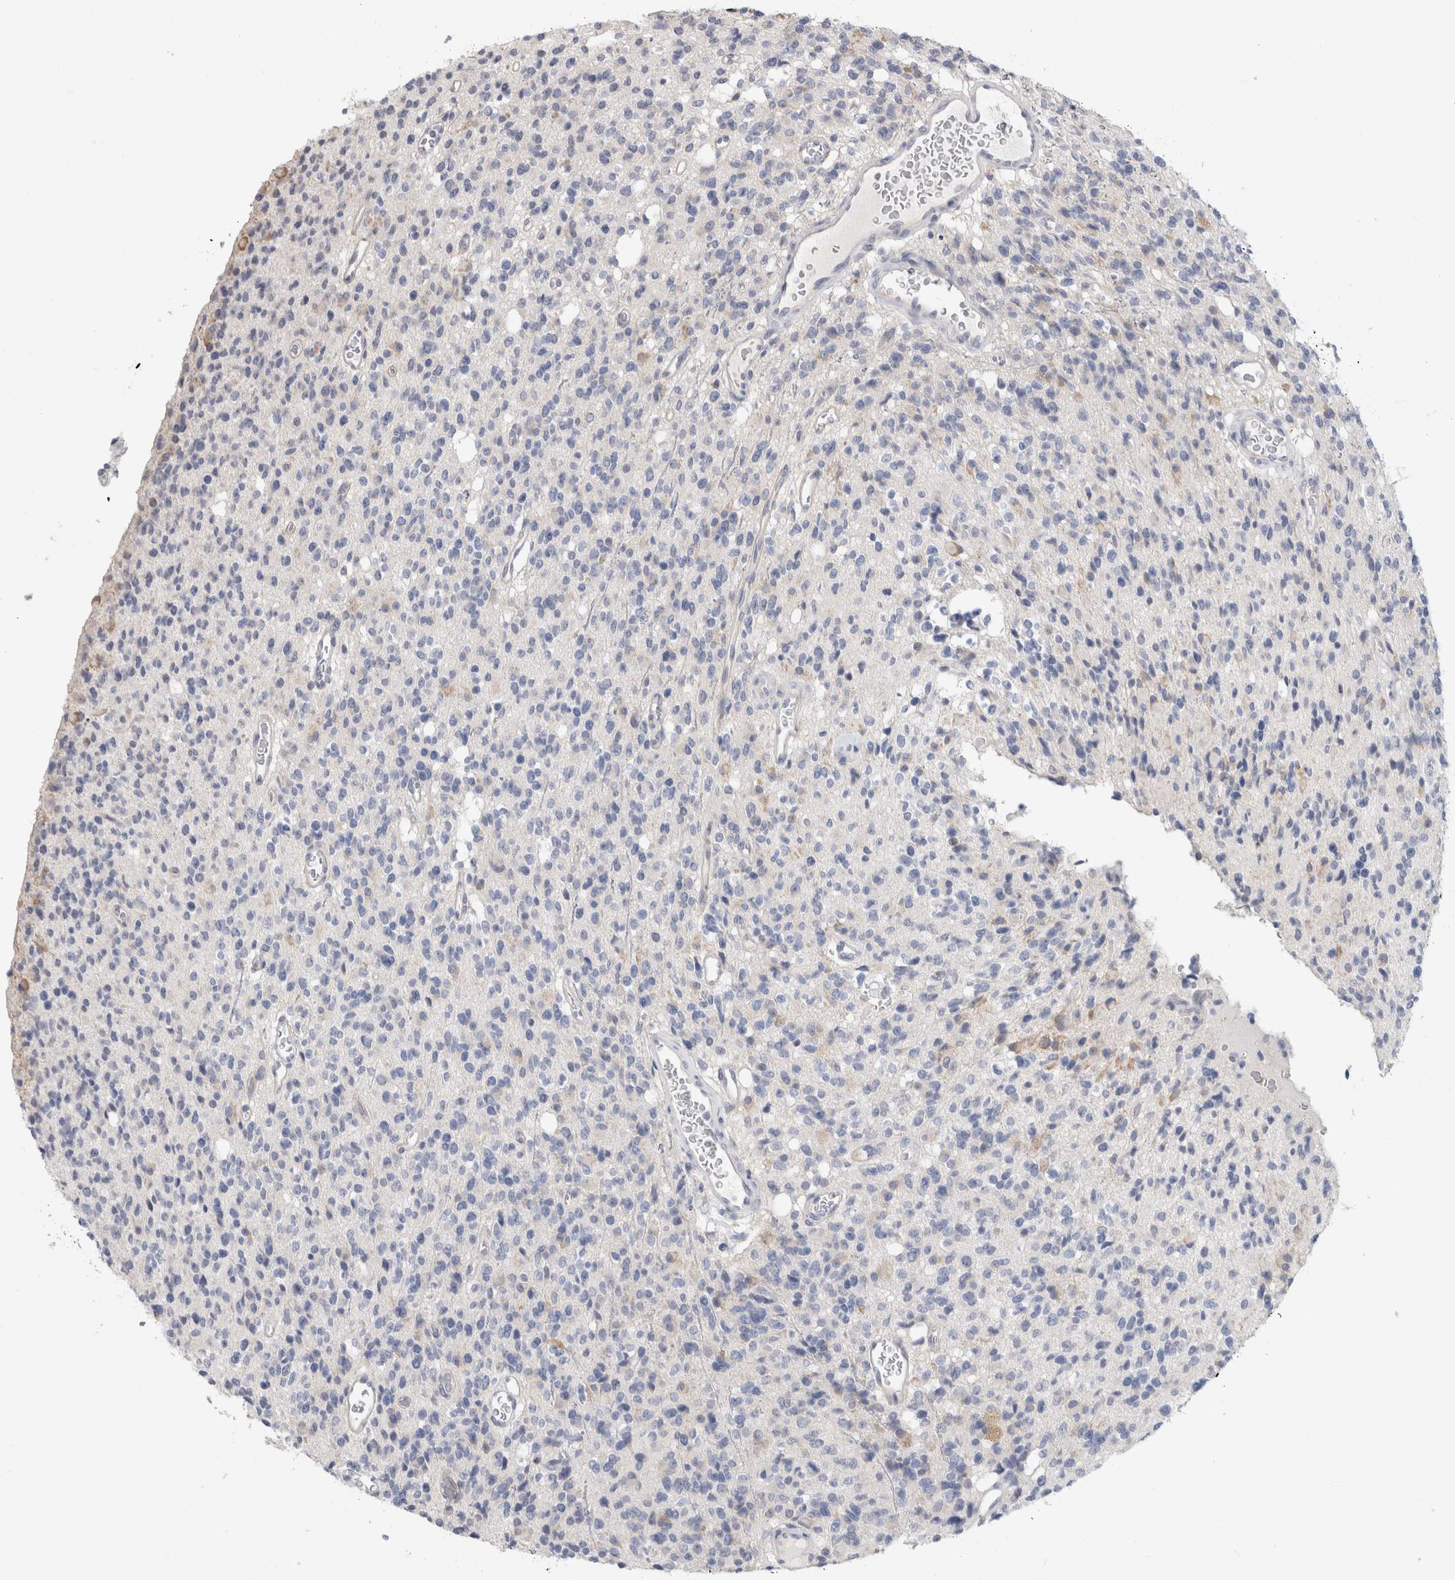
{"staining": {"intensity": "negative", "quantity": "none", "location": "none"}, "tissue": "glioma", "cell_type": "Tumor cells", "image_type": "cancer", "snomed": [{"axis": "morphology", "description": "Glioma, malignant, High grade"}, {"axis": "topography", "description": "Brain"}], "caption": "DAB (3,3'-diaminobenzidine) immunohistochemical staining of glioma demonstrates no significant staining in tumor cells. The staining is performed using DAB brown chromogen with nuclei counter-stained in using hematoxylin.", "gene": "TONSL", "patient": {"sex": "male", "age": 34}}